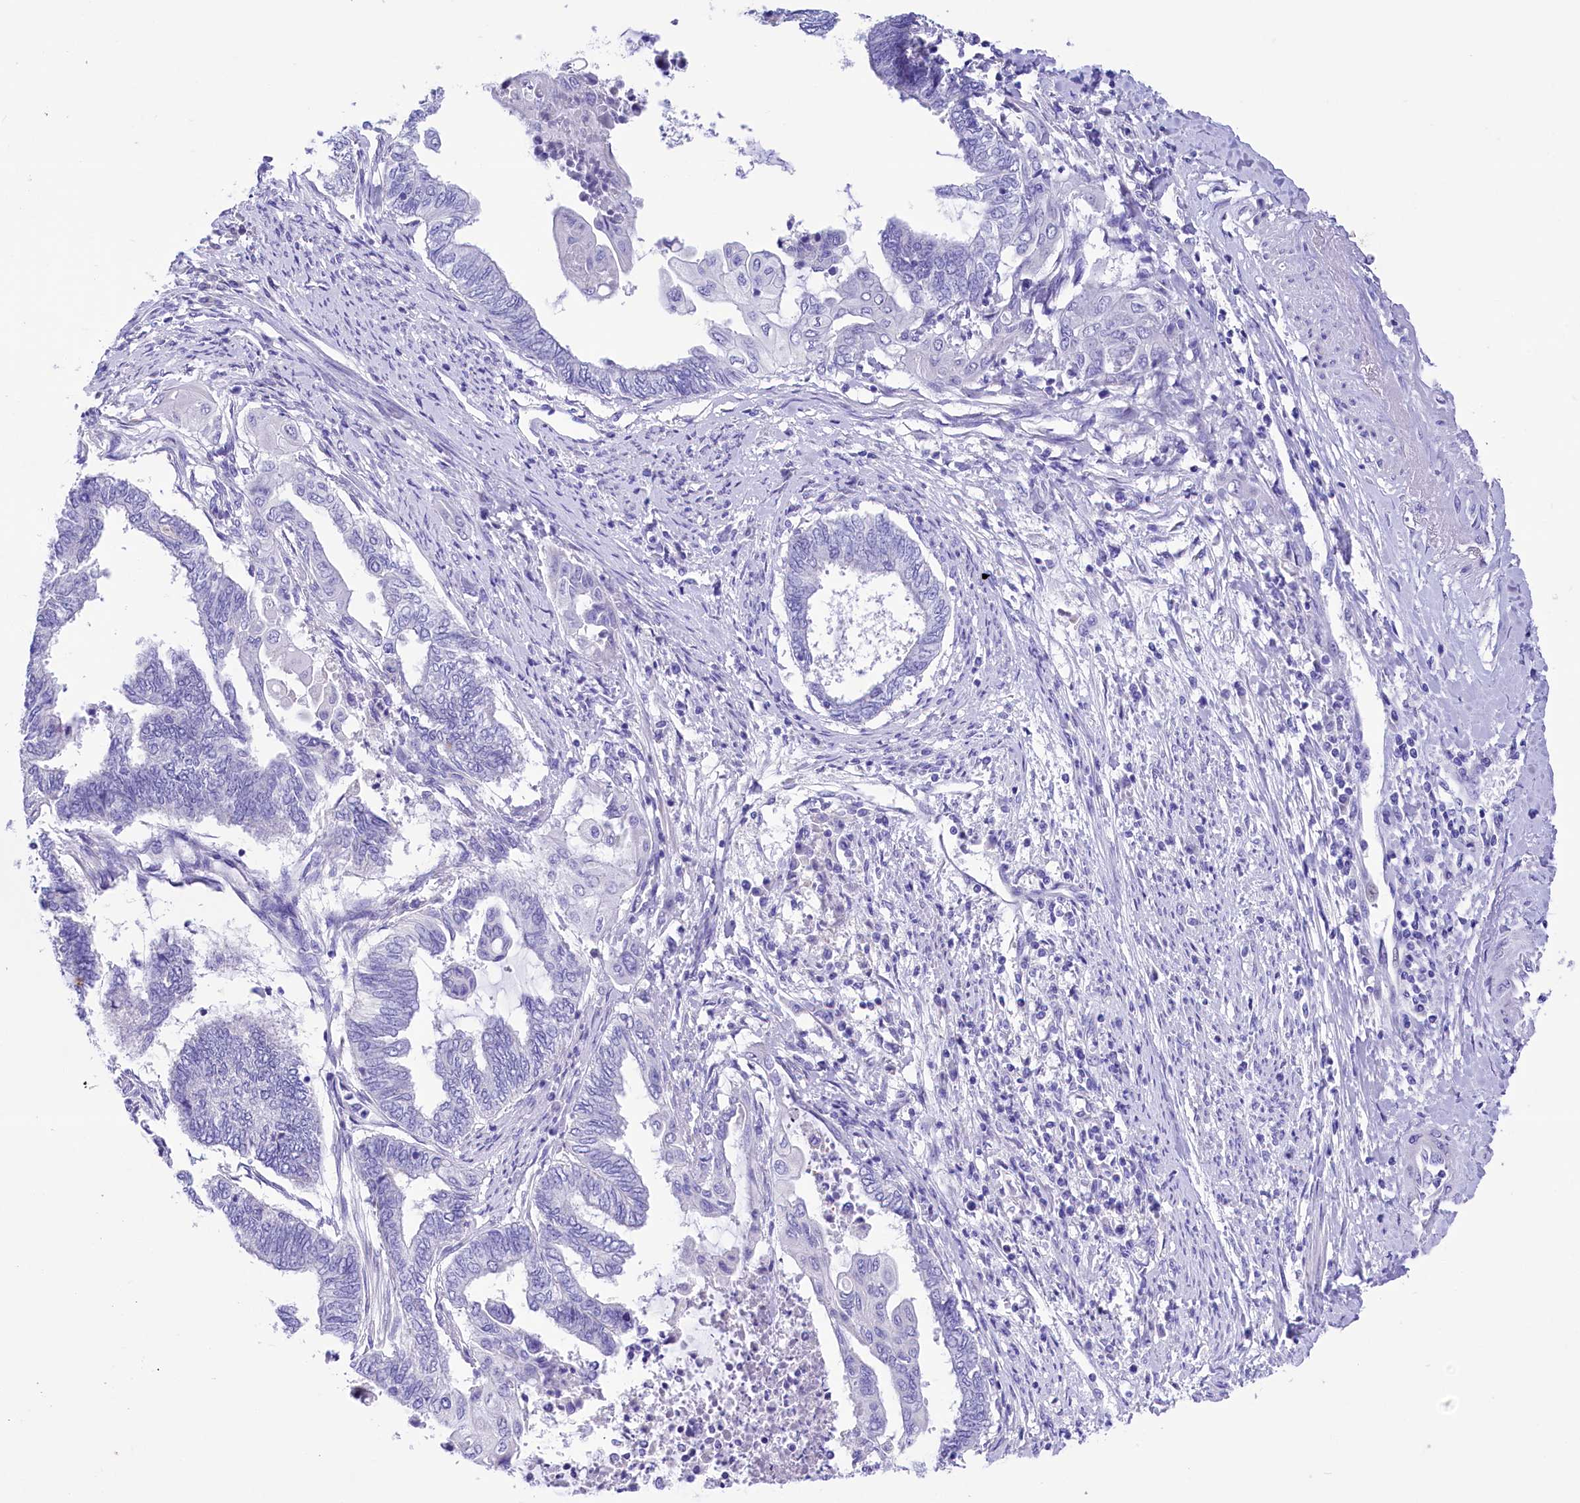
{"staining": {"intensity": "negative", "quantity": "none", "location": "none"}, "tissue": "endometrial cancer", "cell_type": "Tumor cells", "image_type": "cancer", "snomed": [{"axis": "morphology", "description": "Adenocarcinoma, NOS"}, {"axis": "topography", "description": "Uterus"}, {"axis": "topography", "description": "Endometrium"}], "caption": "Tumor cells are negative for protein expression in human endometrial cancer.", "gene": "TTC36", "patient": {"sex": "female", "age": 70}}